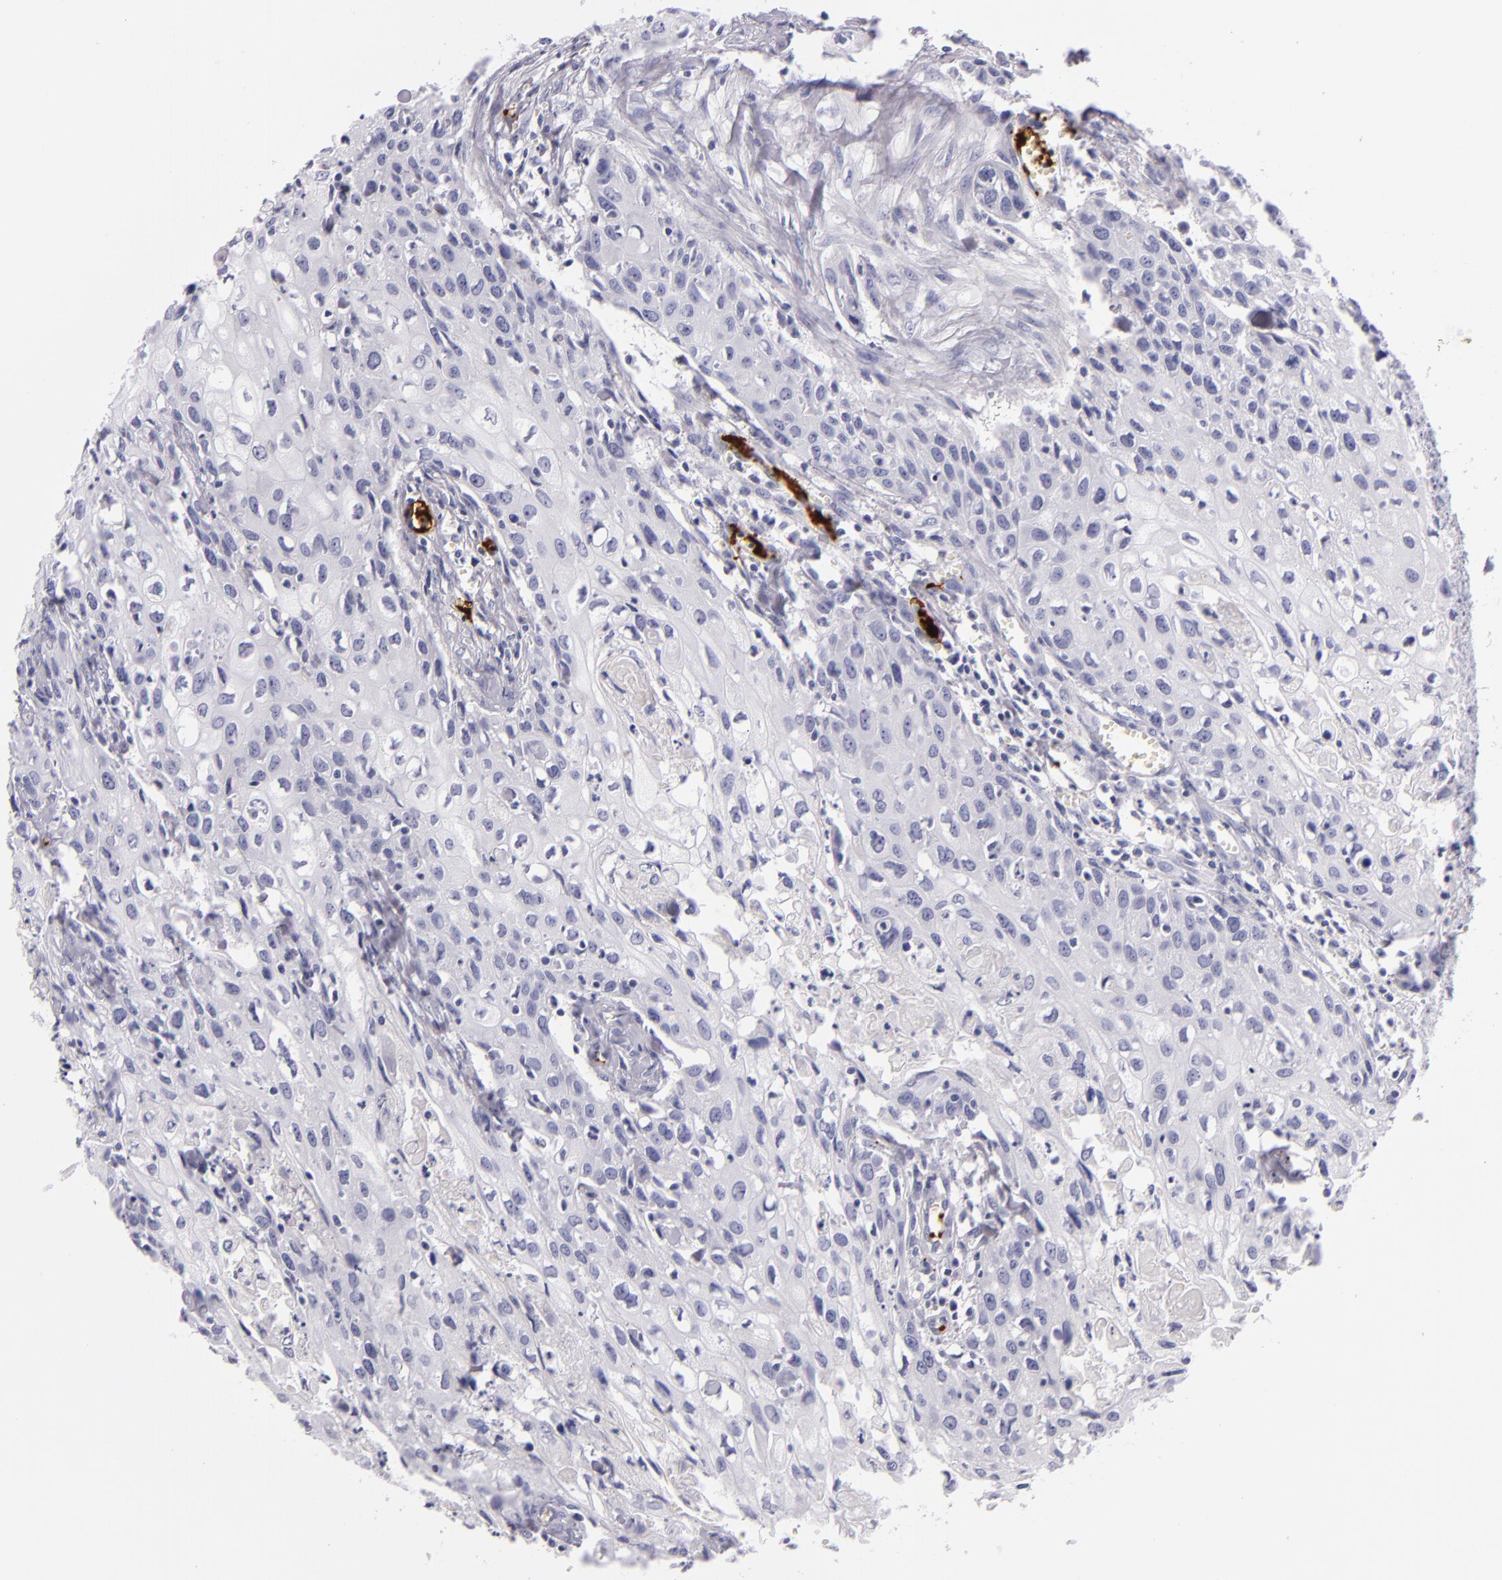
{"staining": {"intensity": "negative", "quantity": "none", "location": "none"}, "tissue": "urothelial cancer", "cell_type": "Tumor cells", "image_type": "cancer", "snomed": [{"axis": "morphology", "description": "Urothelial carcinoma, High grade"}, {"axis": "topography", "description": "Urinary bladder"}], "caption": "This is a micrograph of immunohistochemistry staining of urothelial carcinoma (high-grade), which shows no staining in tumor cells.", "gene": "GP1BA", "patient": {"sex": "male", "age": 54}}